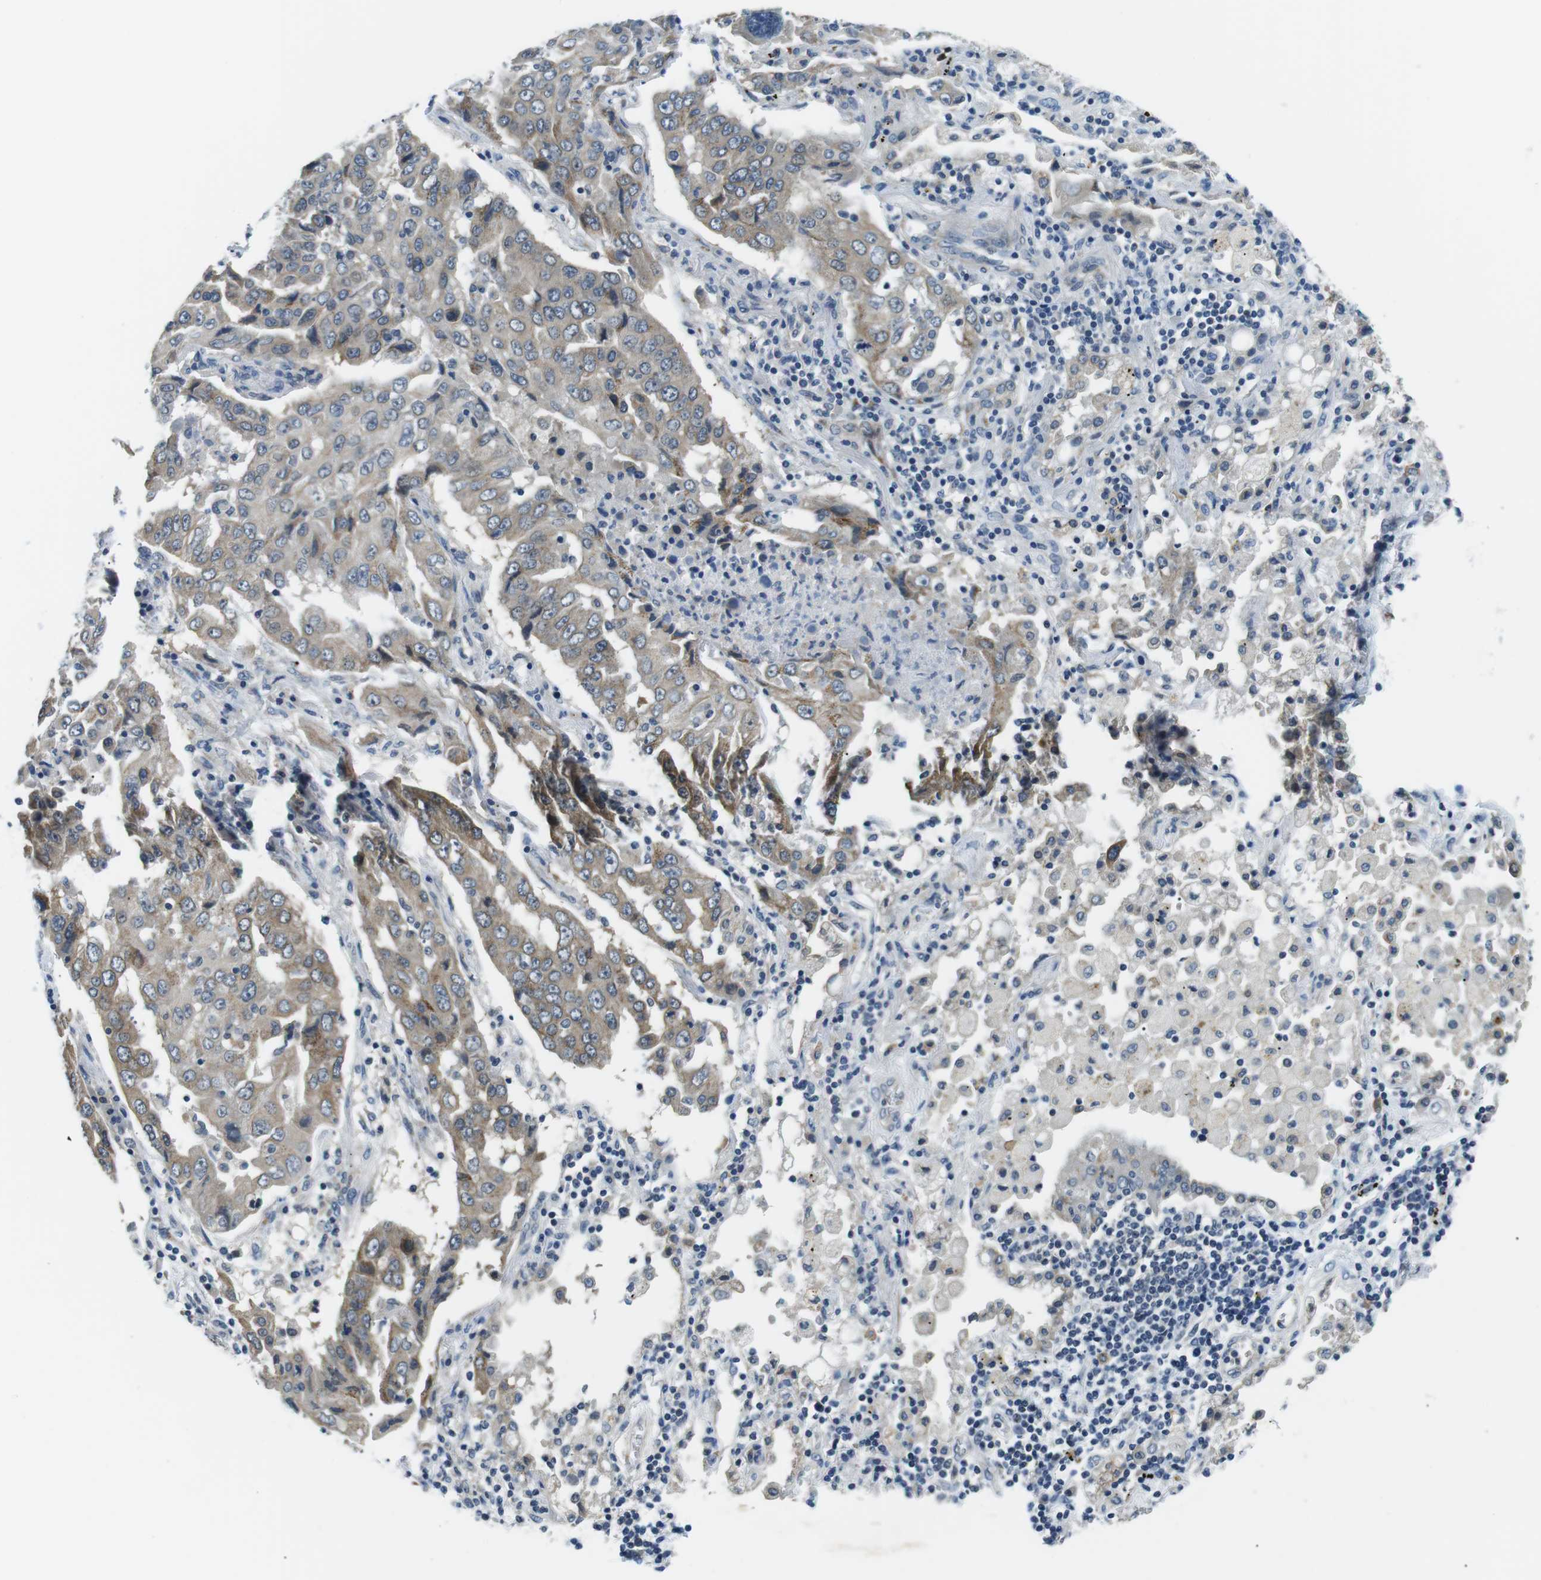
{"staining": {"intensity": "weak", "quantity": ">75%", "location": "cytoplasmic/membranous"}, "tissue": "lung cancer", "cell_type": "Tumor cells", "image_type": "cancer", "snomed": [{"axis": "morphology", "description": "Adenocarcinoma, NOS"}, {"axis": "topography", "description": "Lung"}], "caption": "About >75% of tumor cells in human adenocarcinoma (lung) reveal weak cytoplasmic/membranous protein staining as visualized by brown immunohistochemical staining.", "gene": "WSCD1", "patient": {"sex": "female", "age": 65}}